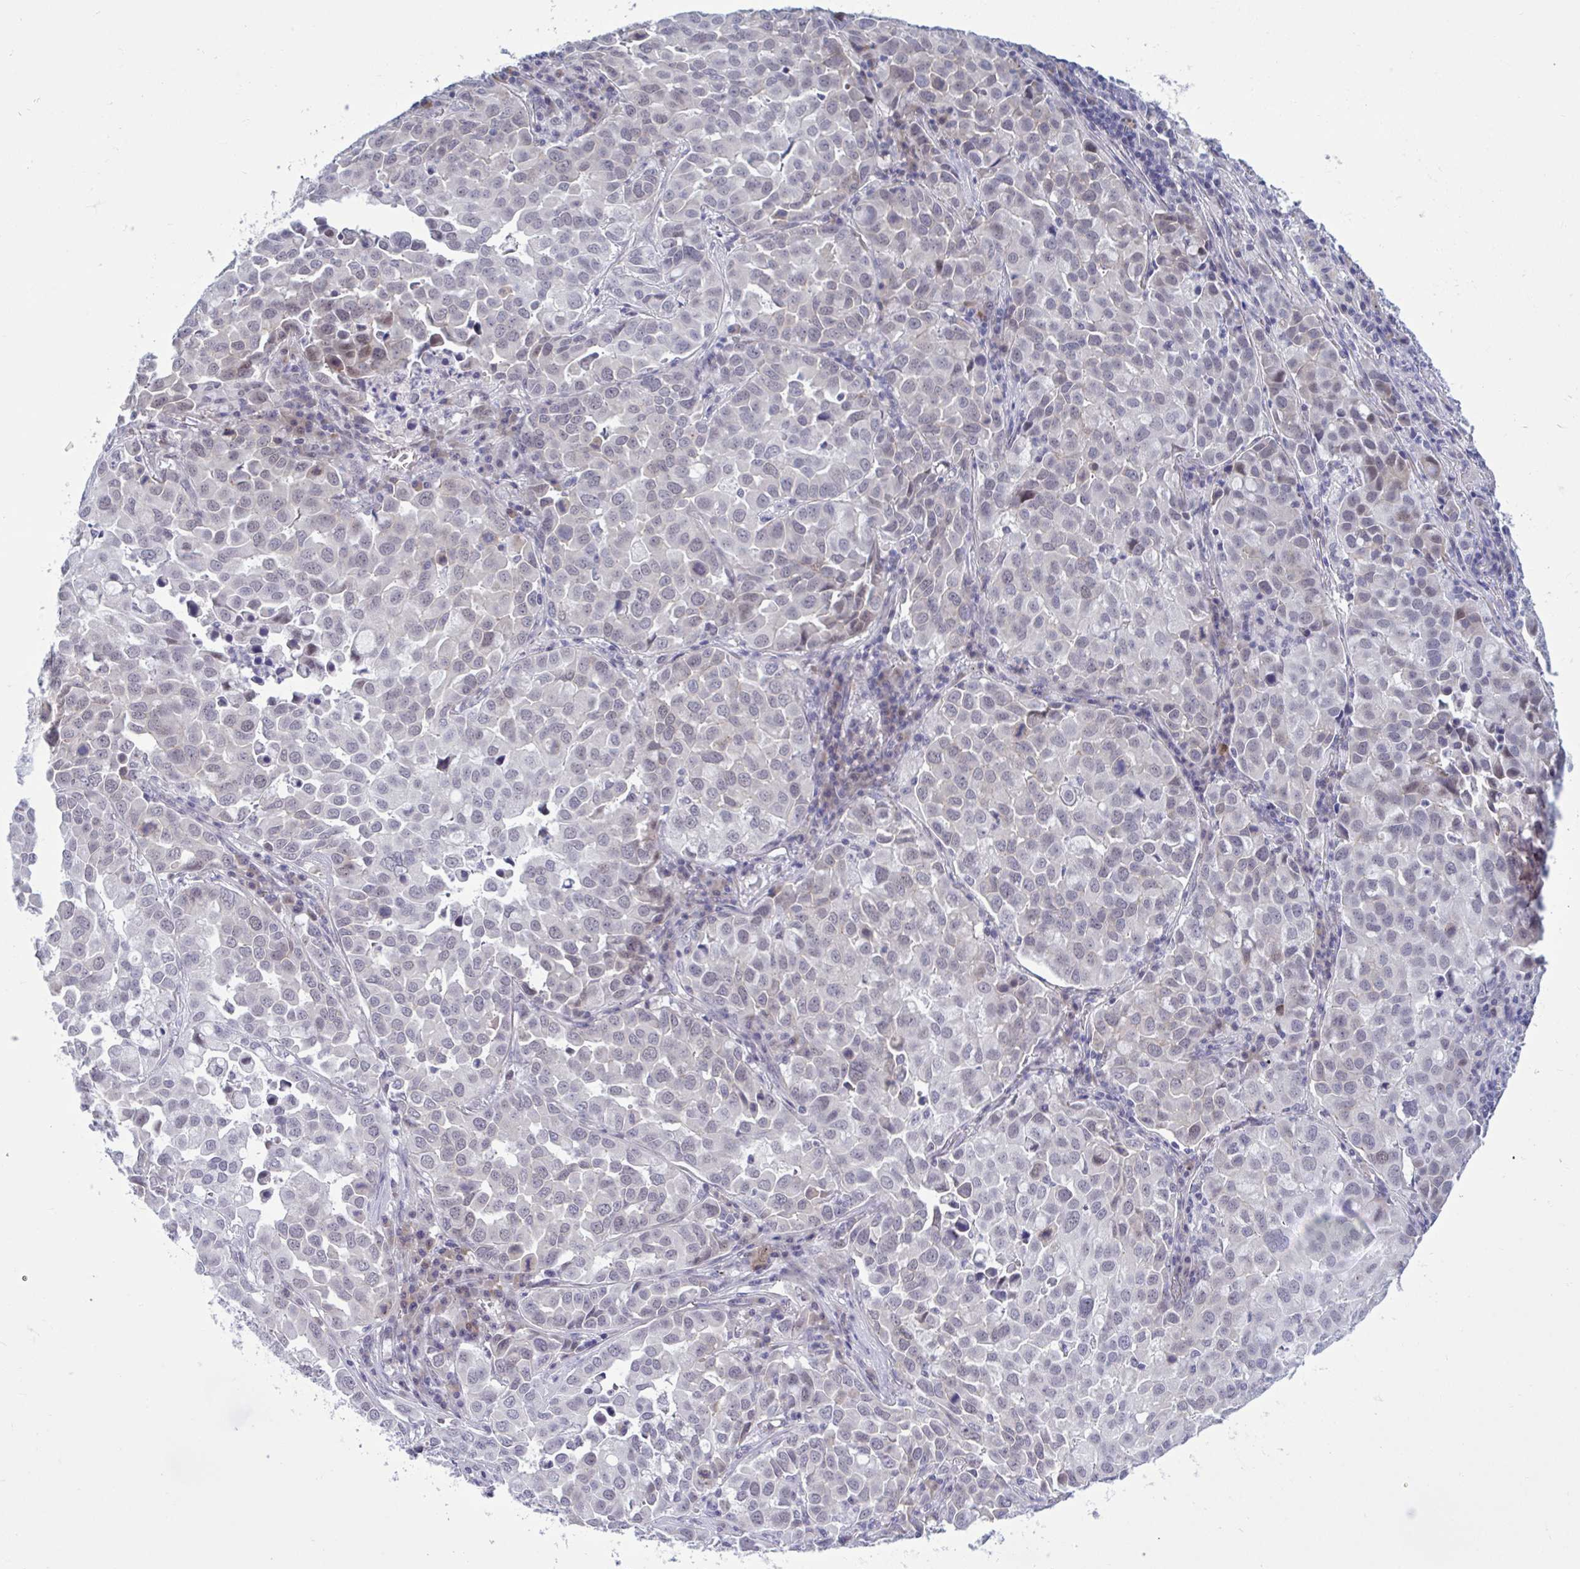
{"staining": {"intensity": "negative", "quantity": "none", "location": "none"}, "tissue": "lung cancer", "cell_type": "Tumor cells", "image_type": "cancer", "snomed": [{"axis": "morphology", "description": "Adenocarcinoma, NOS"}, {"axis": "morphology", "description": "Adenocarcinoma, metastatic, NOS"}, {"axis": "topography", "description": "Lymph node"}, {"axis": "topography", "description": "Lung"}], "caption": "This is an immunohistochemistry (IHC) photomicrograph of adenocarcinoma (lung). There is no staining in tumor cells.", "gene": "CNGB3", "patient": {"sex": "female", "age": 65}}